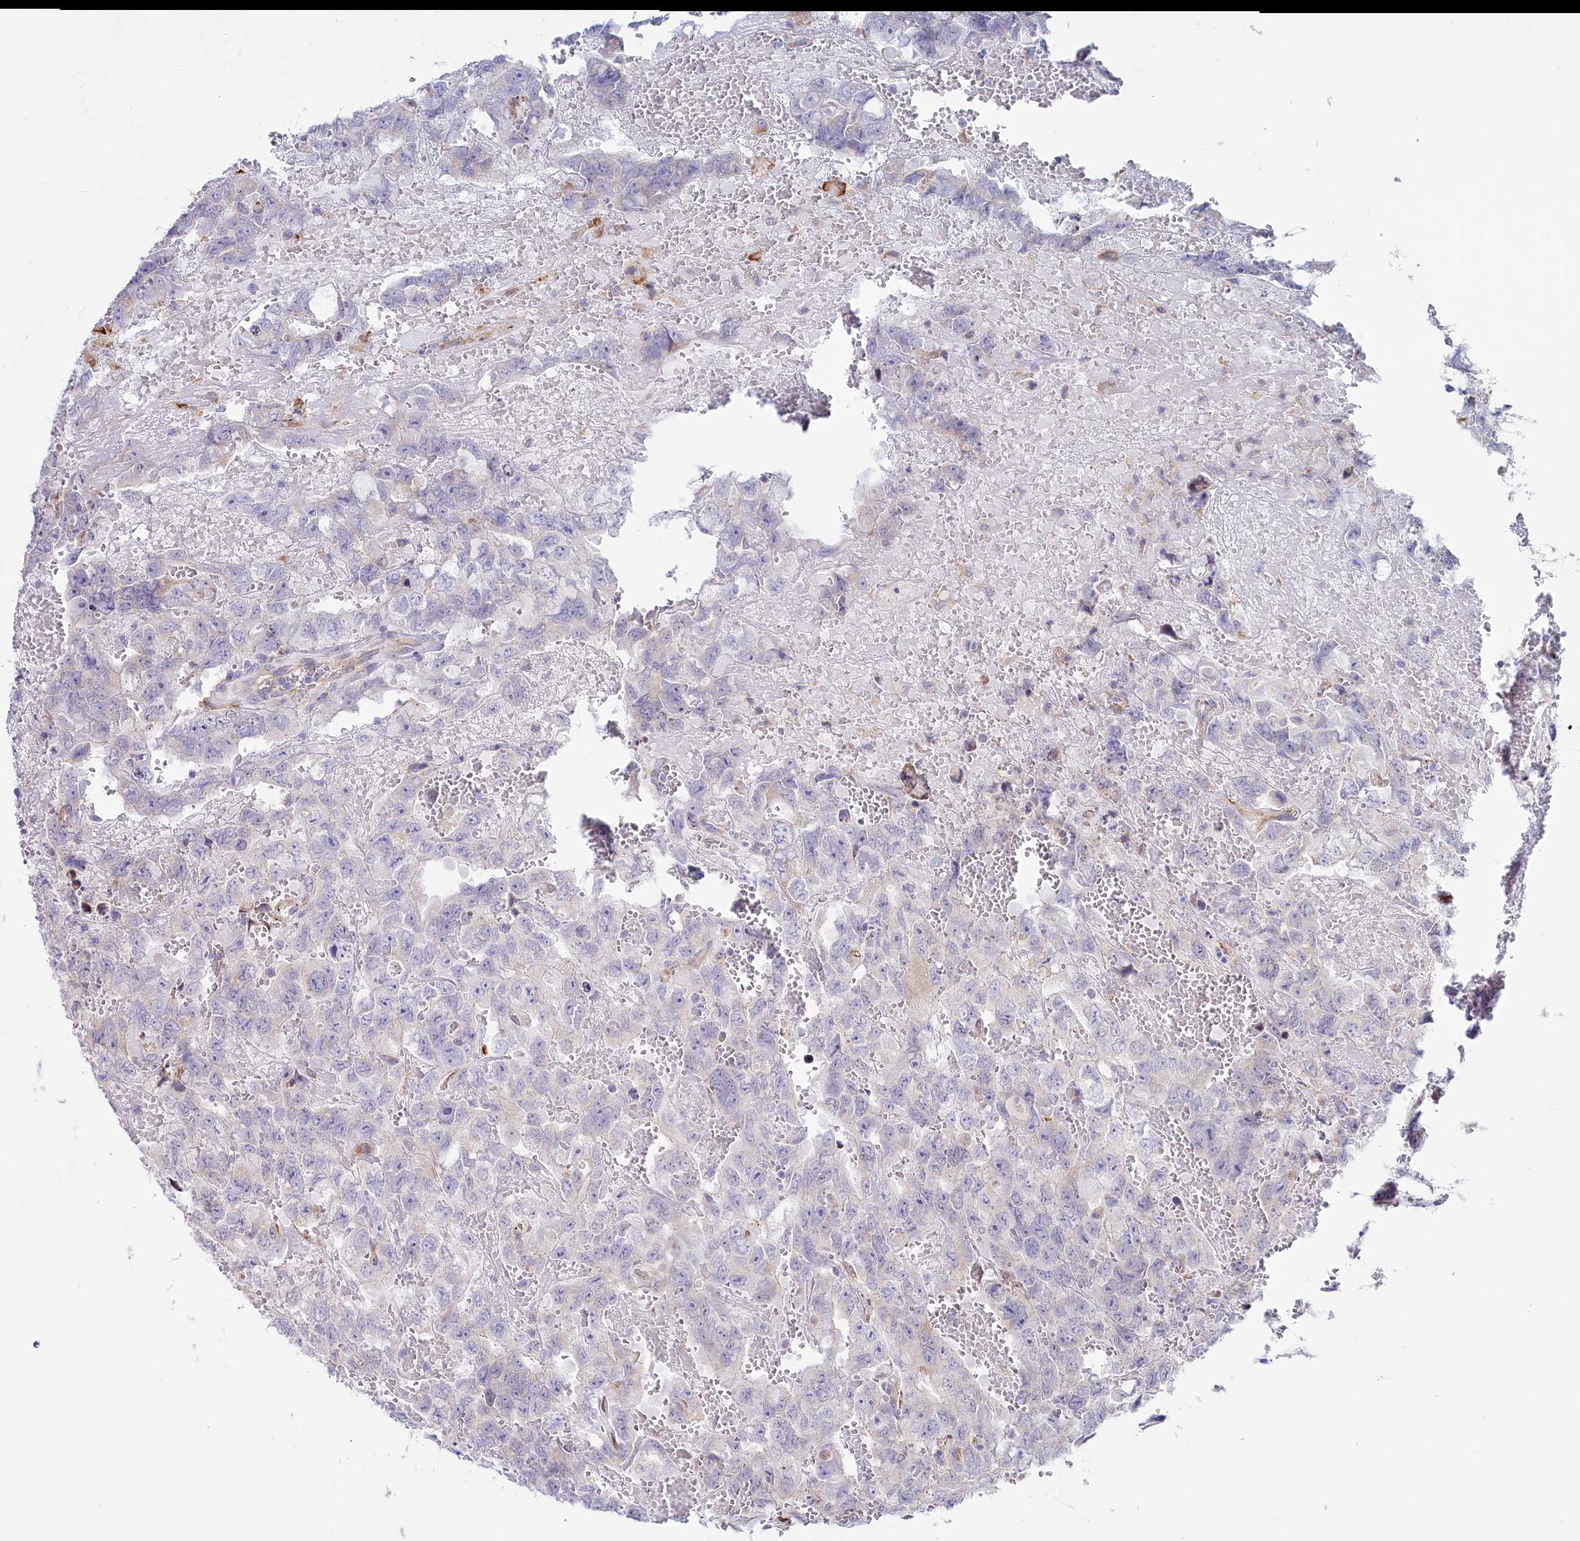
{"staining": {"intensity": "negative", "quantity": "none", "location": "none"}, "tissue": "testis cancer", "cell_type": "Tumor cells", "image_type": "cancer", "snomed": [{"axis": "morphology", "description": "Carcinoma, Embryonal, NOS"}, {"axis": "topography", "description": "Testis"}], "caption": "Immunohistochemistry (IHC) image of neoplastic tissue: human embryonal carcinoma (testis) stained with DAB (3,3'-diaminobenzidine) exhibits no significant protein positivity in tumor cells.", "gene": "CHID1", "patient": {"sex": "male", "age": 45}}